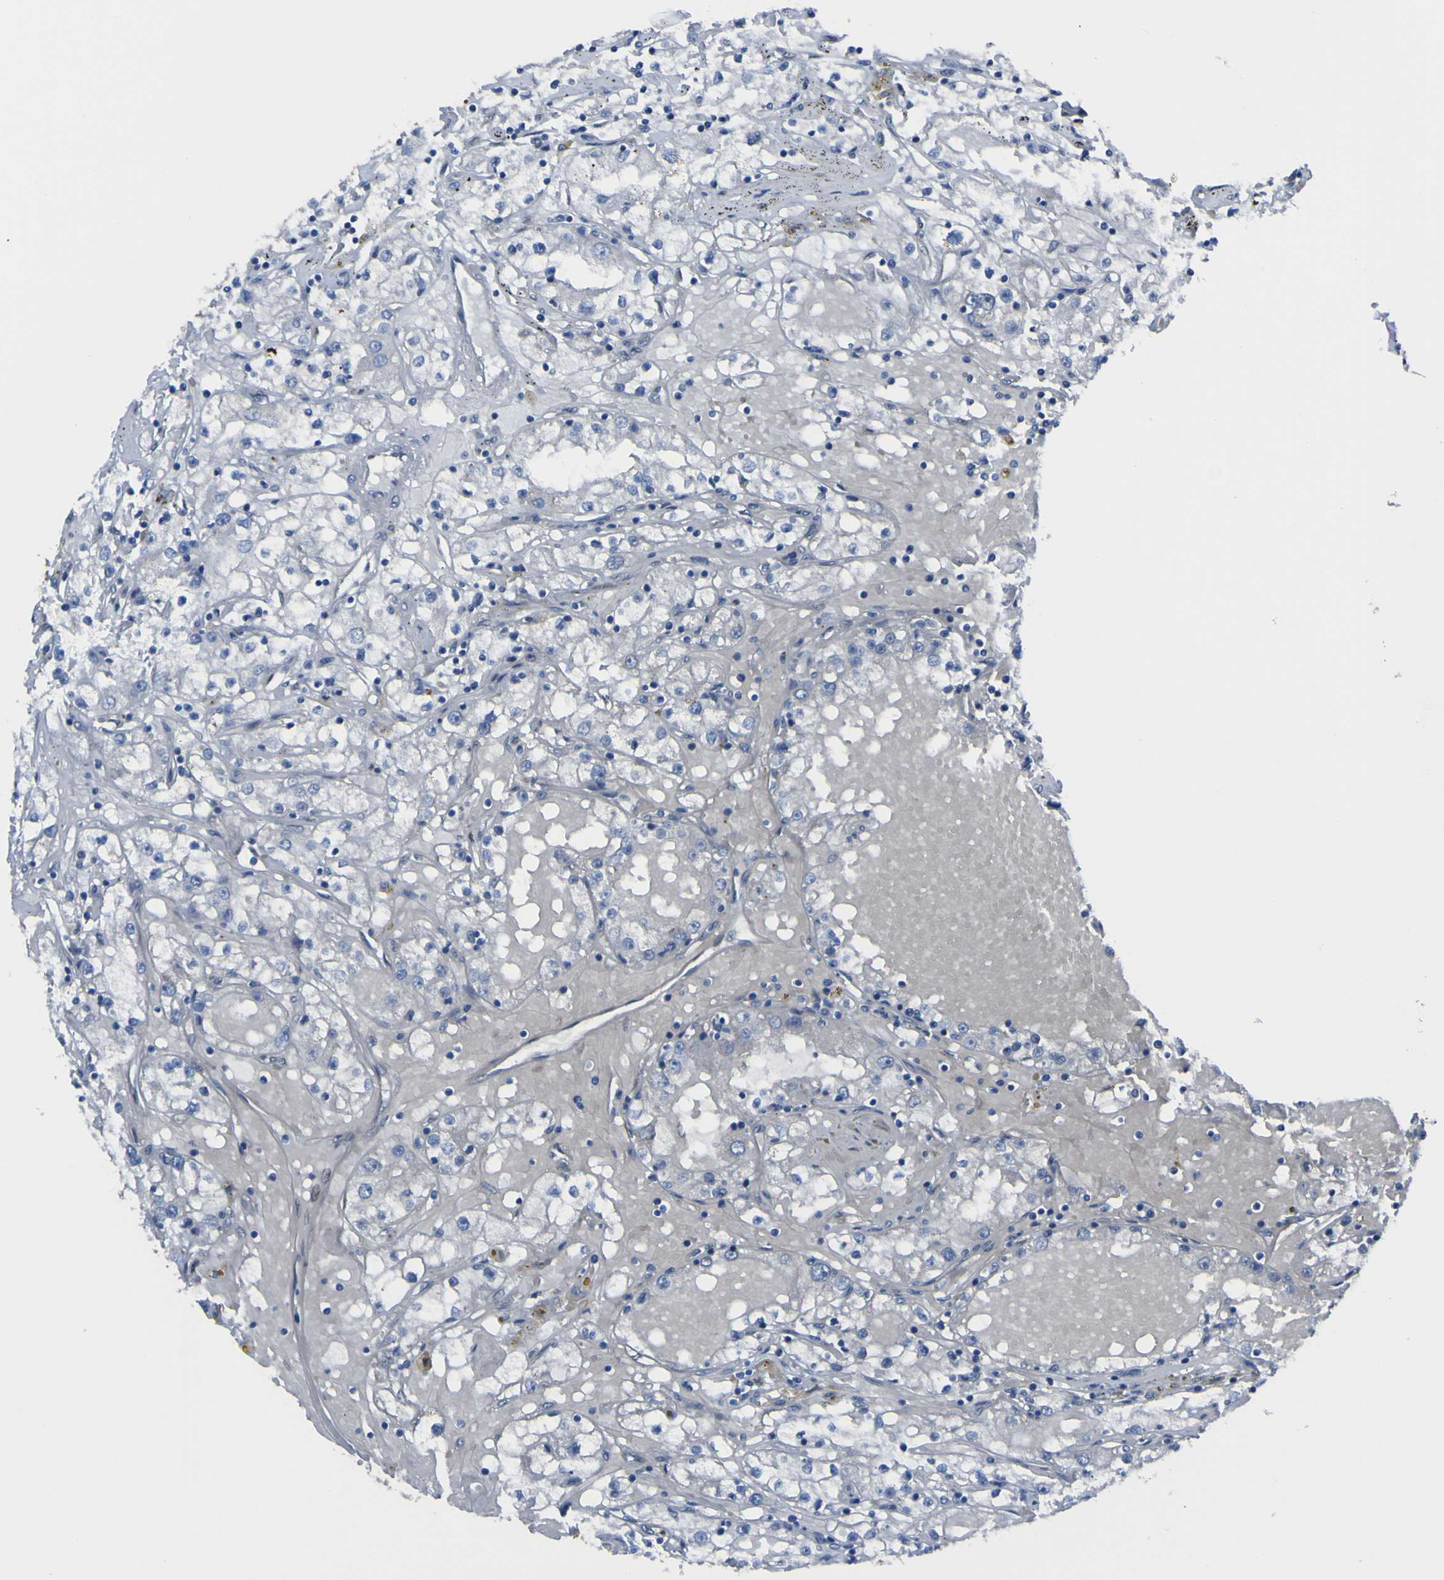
{"staining": {"intensity": "negative", "quantity": "none", "location": "none"}, "tissue": "renal cancer", "cell_type": "Tumor cells", "image_type": "cancer", "snomed": [{"axis": "morphology", "description": "Adenocarcinoma, NOS"}, {"axis": "topography", "description": "Kidney"}], "caption": "Renal cancer was stained to show a protein in brown. There is no significant positivity in tumor cells. (DAB immunohistochemistry (IHC), high magnification).", "gene": "LRRN1", "patient": {"sex": "male", "age": 56}}